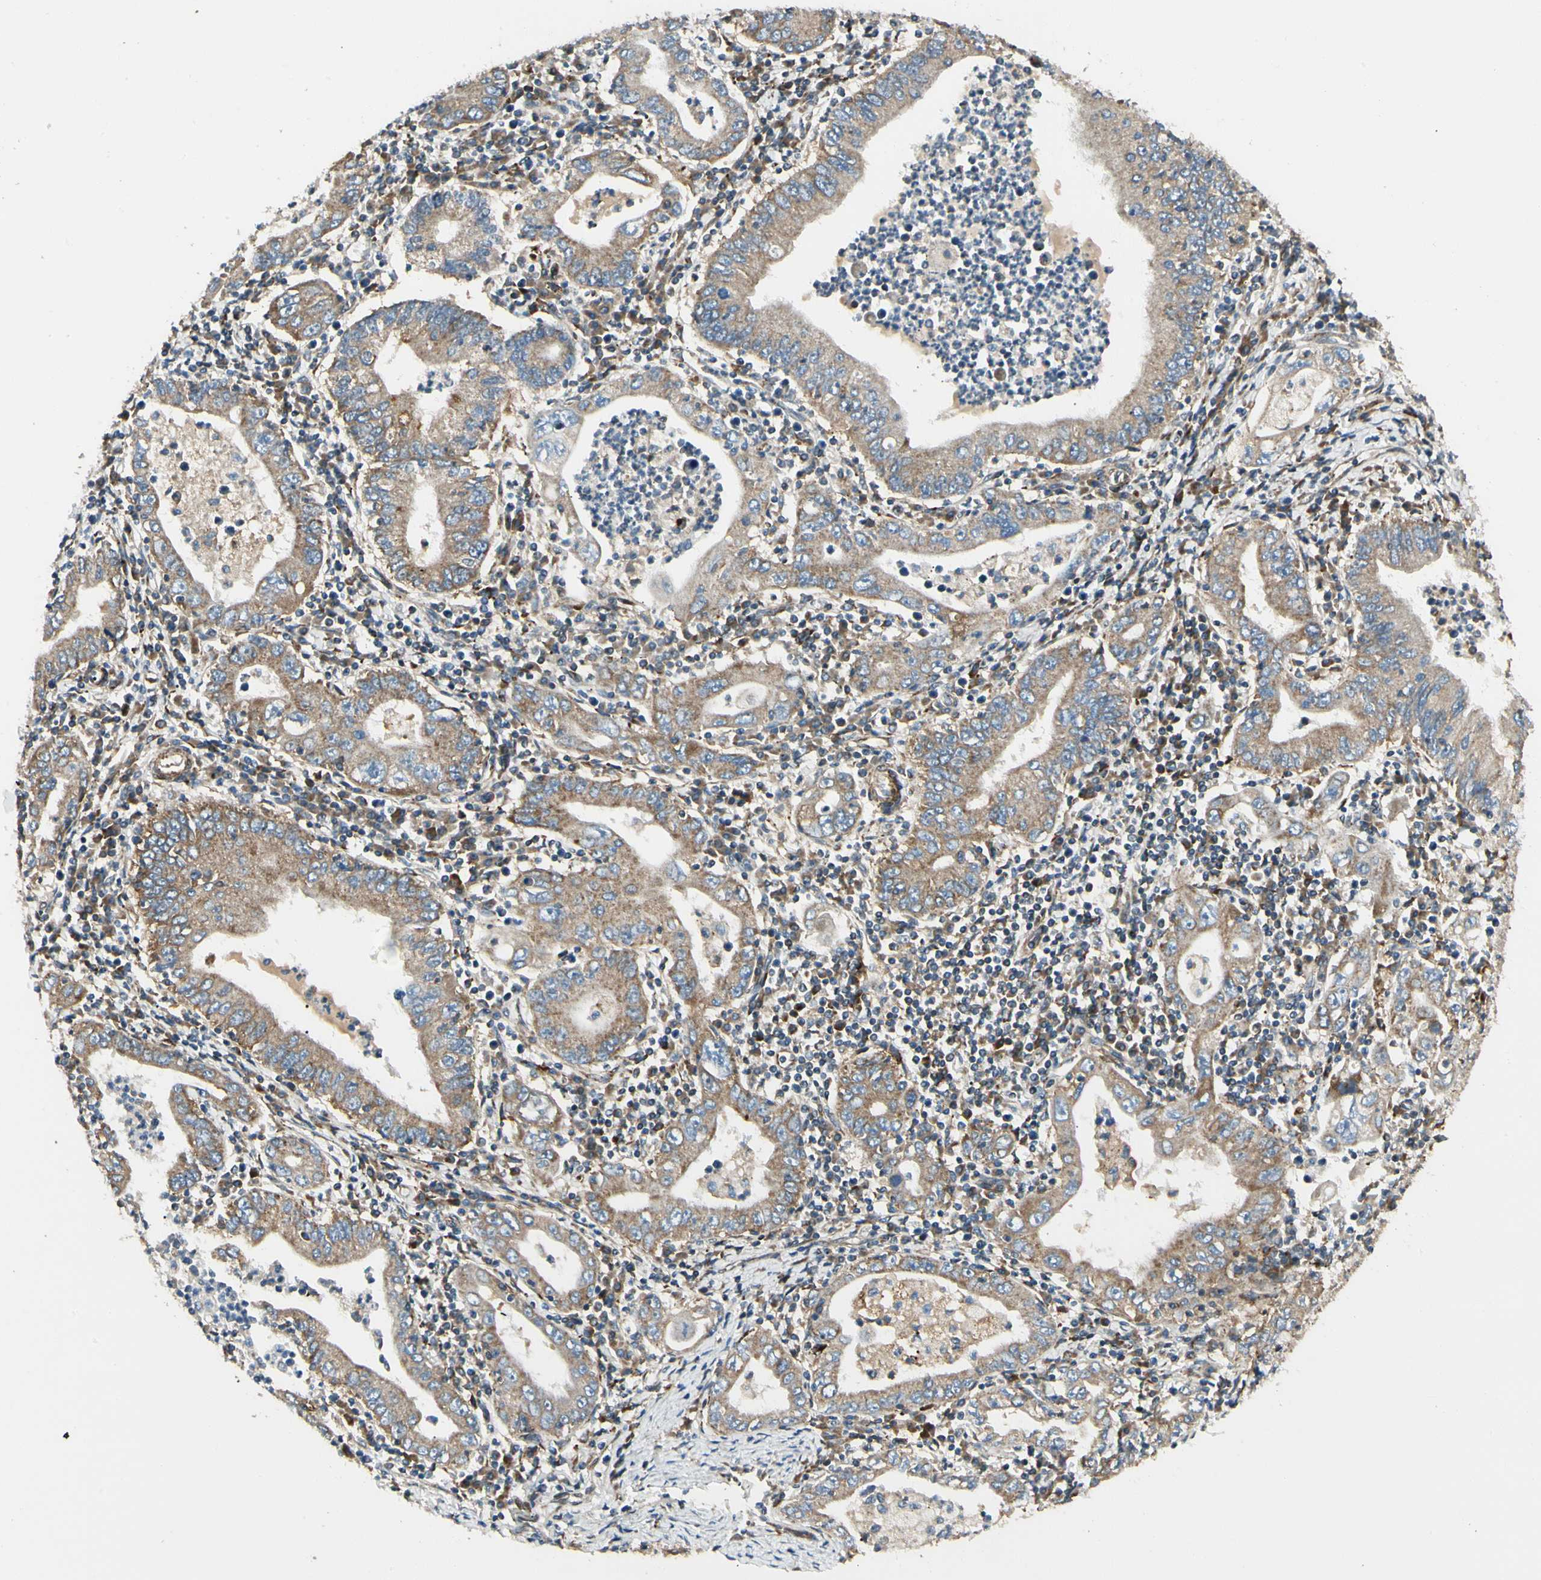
{"staining": {"intensity": "moderate", "quantity": ">75%", "location": "cytoplasmic/membranous"}, "tissue": "stomach cancer", "cell_type": "Tumor cells", "image_type": "cancer", "snomed": [{"axis": "morphology", "description": "Normal tissue, NOS"}, {"axis": "morphology", "description": "Adenocarcinoma, NOS"}, {"axis": "topography", "description": "Esophagus"}, {"axis": "topography", "description": "Stomach, upper"}, {"axis": "topography", "description": "Peripheral nerve tissue"}], "caption": "The photomicrograph displays immunohistochemical staining of adenocarcinoma (stomach). There is moderate cytoplasmic/membranous positivity is seen in approximately >75% of tumor cells.", "gene": "MRPL9", "patient": {"sex": "male", "age": 62}}